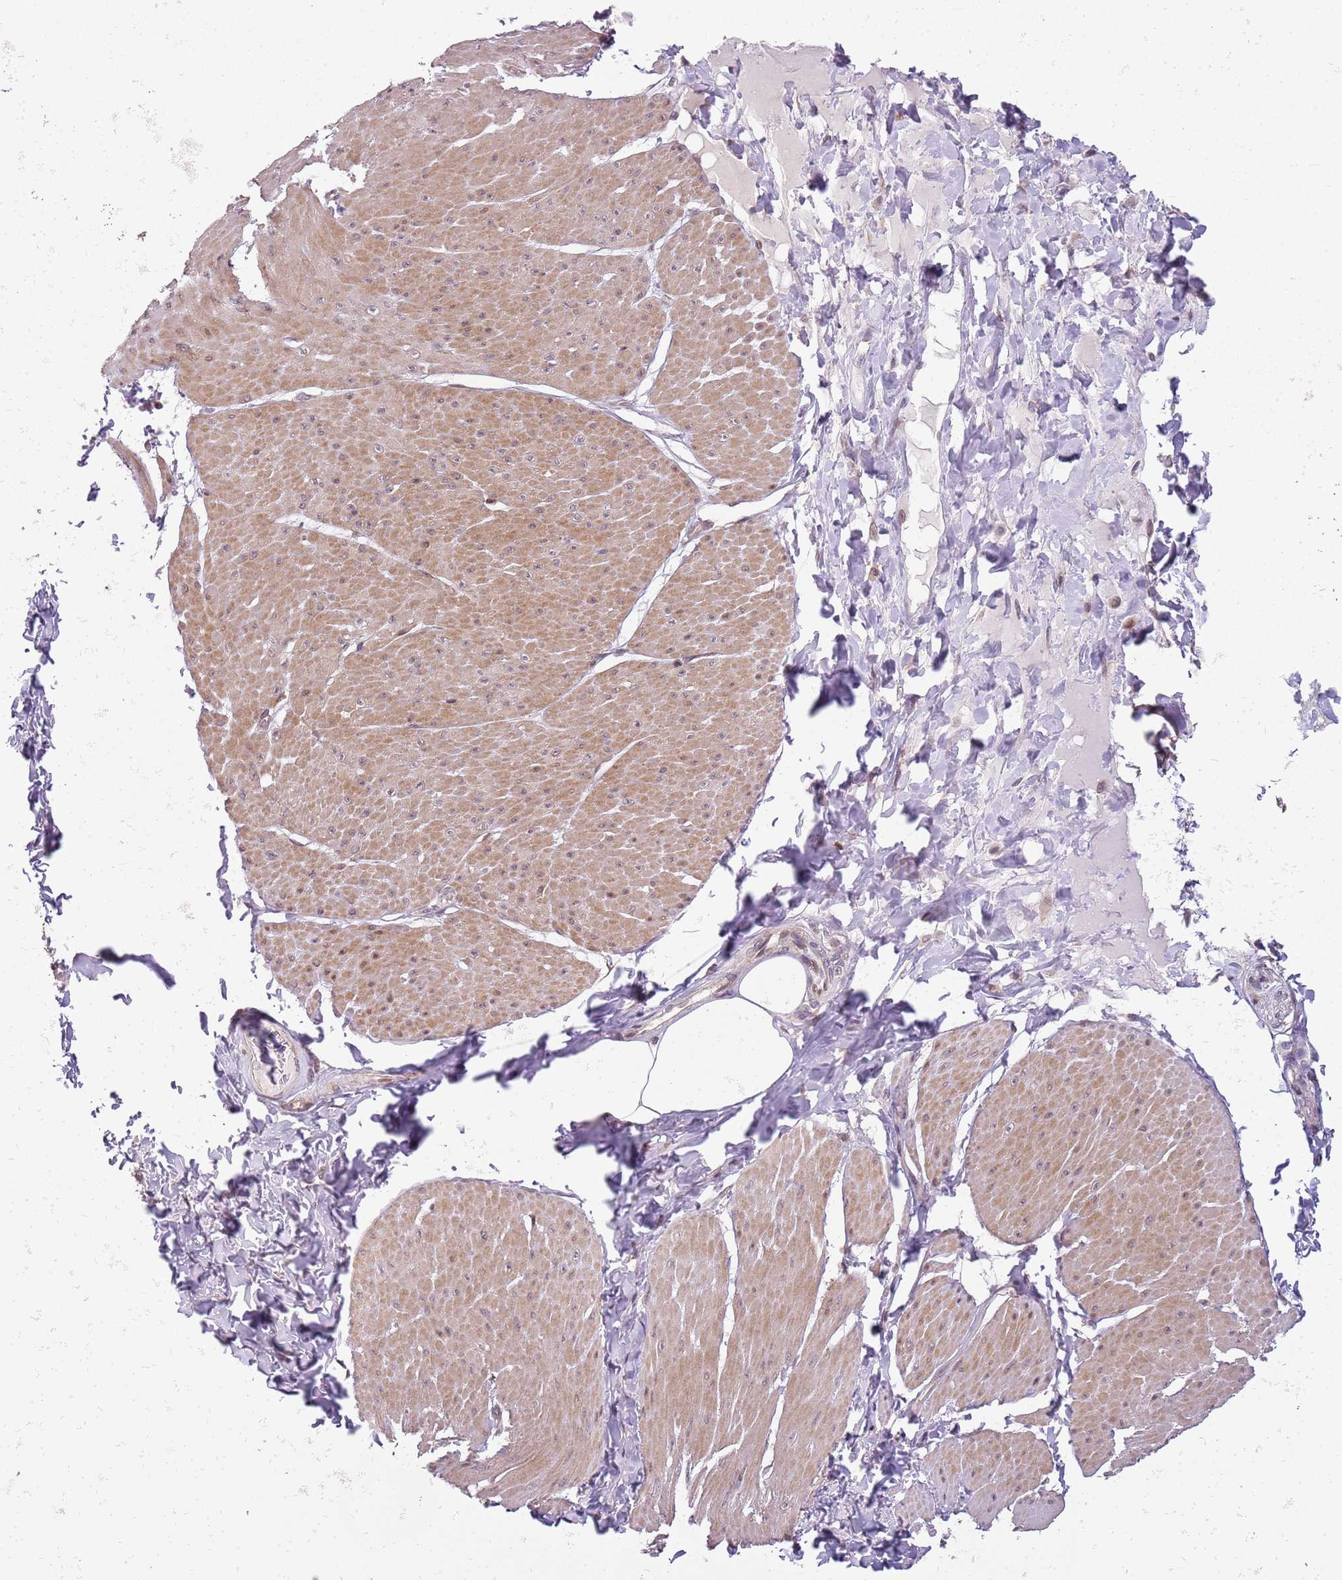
{"staining": {"intensity": "moderate", "quantity": ">75%", "location": "cytoplasmic/membranous,nuclear"}, "tissue": "smooth muscle", "cell_type": "Smooth muscle cells", "image_type": "normal", "snomed": [{"axis": "morphology", "description": "Urothelial carcinoma, High grade"}, {"axis": "topography", "description": "Urinary bladder"}], "caption": "Smooth muscle cells display moderate cytoplasmic/membranous,nuclear expression in about >75% of cells in normal smooth muscle.", "gene": "CHURC1", "patient": {"sex": "male", "age": 46}}